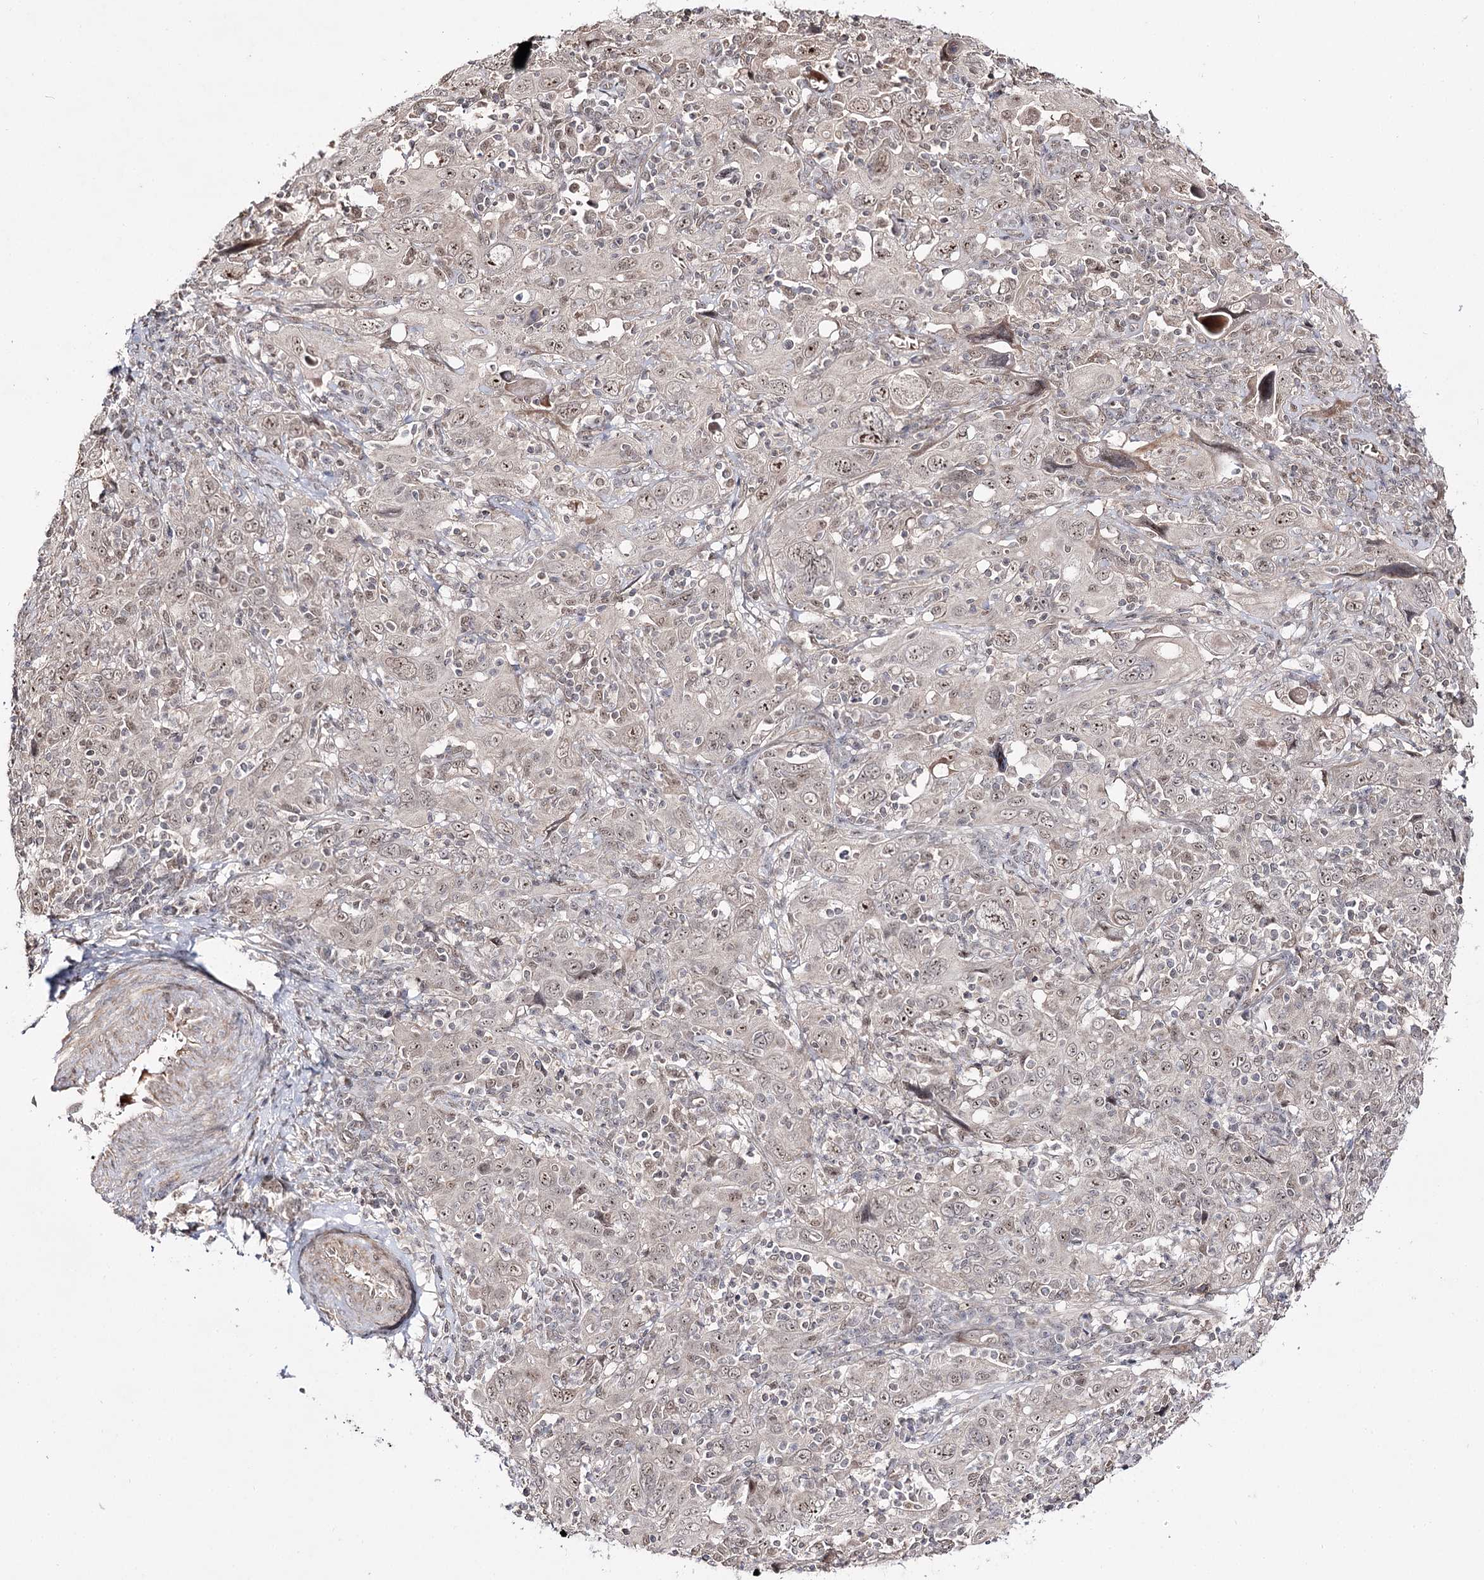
{"staining": {"intensity": "weak", "quantity": "<25%", "location": "nuclear"}, "tissue": "cervical cancer", "cell_type": "Tumor cells", "image_type": "cancer", "snomed": [{"axis": "morphology", "description": "Squamous cell carcinoma, NOS"}, {"axis": "topography", "description": "Cervix"}], "caption": "Squamous cell carcinoma (cervical) stained for a protein using immunohistochemistry (IHC) shows no positivity tumor cells.", "gene": "RRP9", "patient": {"sex": "female", "age": 46}}